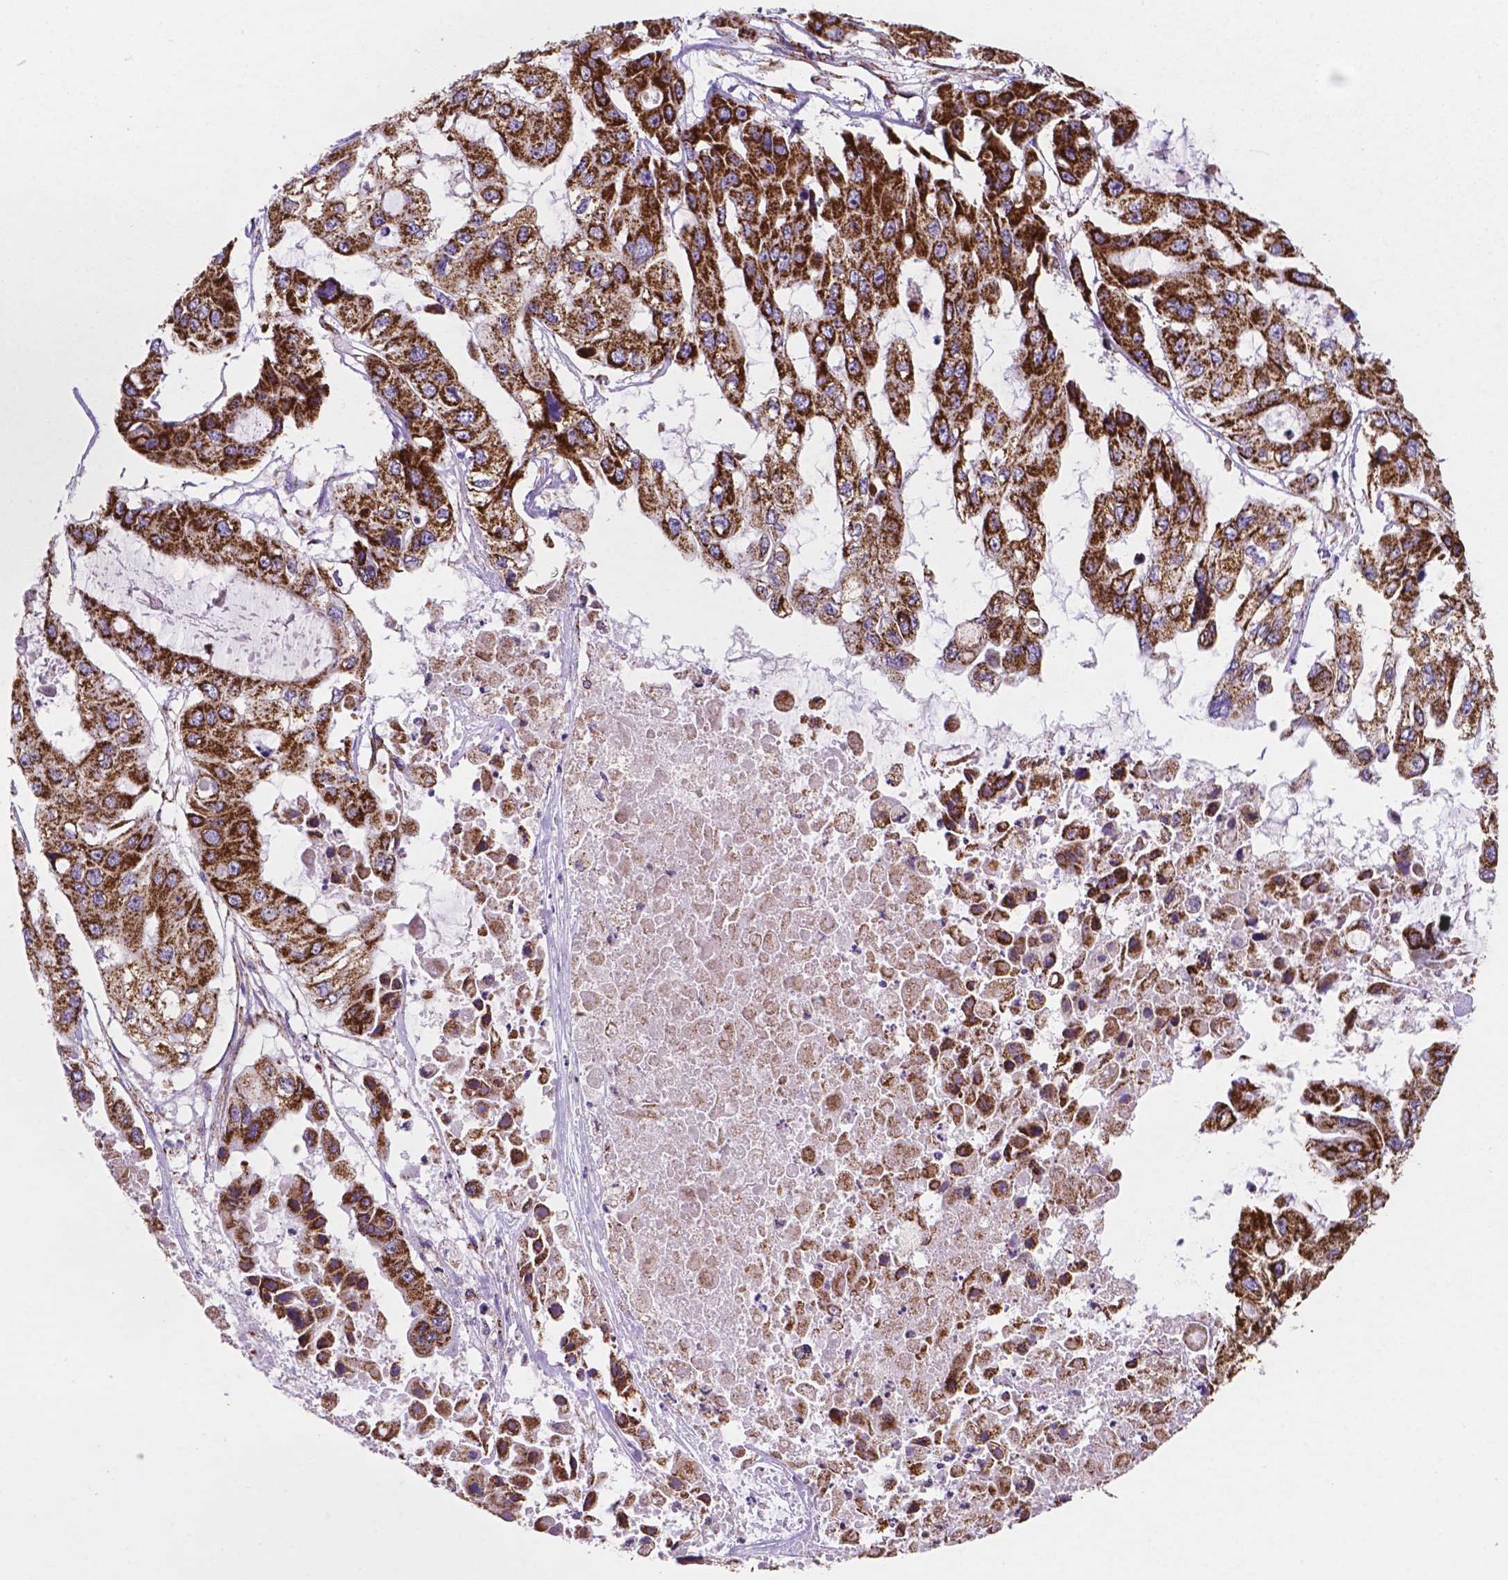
{"staining": {"intensity": "strong", "quantity": ">75%", "location": "cytoplasmic/membranous"}, "tissue": "ovarian cancer", "cell_type": "Tumor cells", "image_type": "cancer", "snomed": [{"axis": "morphology", "description": "Cystadenocarcinoma, serous, NOS"}, {"axis": "topography", "description": "Ovary"}], "caption": "An immunohistochemistry photomicrograph of neoplastic tissue is shown. Protein staining in brown highlights strong cytoplasmic/membranous positivity in serous cystadenocarcinoma (ovarian) within tumor cells.", "gene": "HSPD1", "patient": {"sex": "female", "age": 56}}